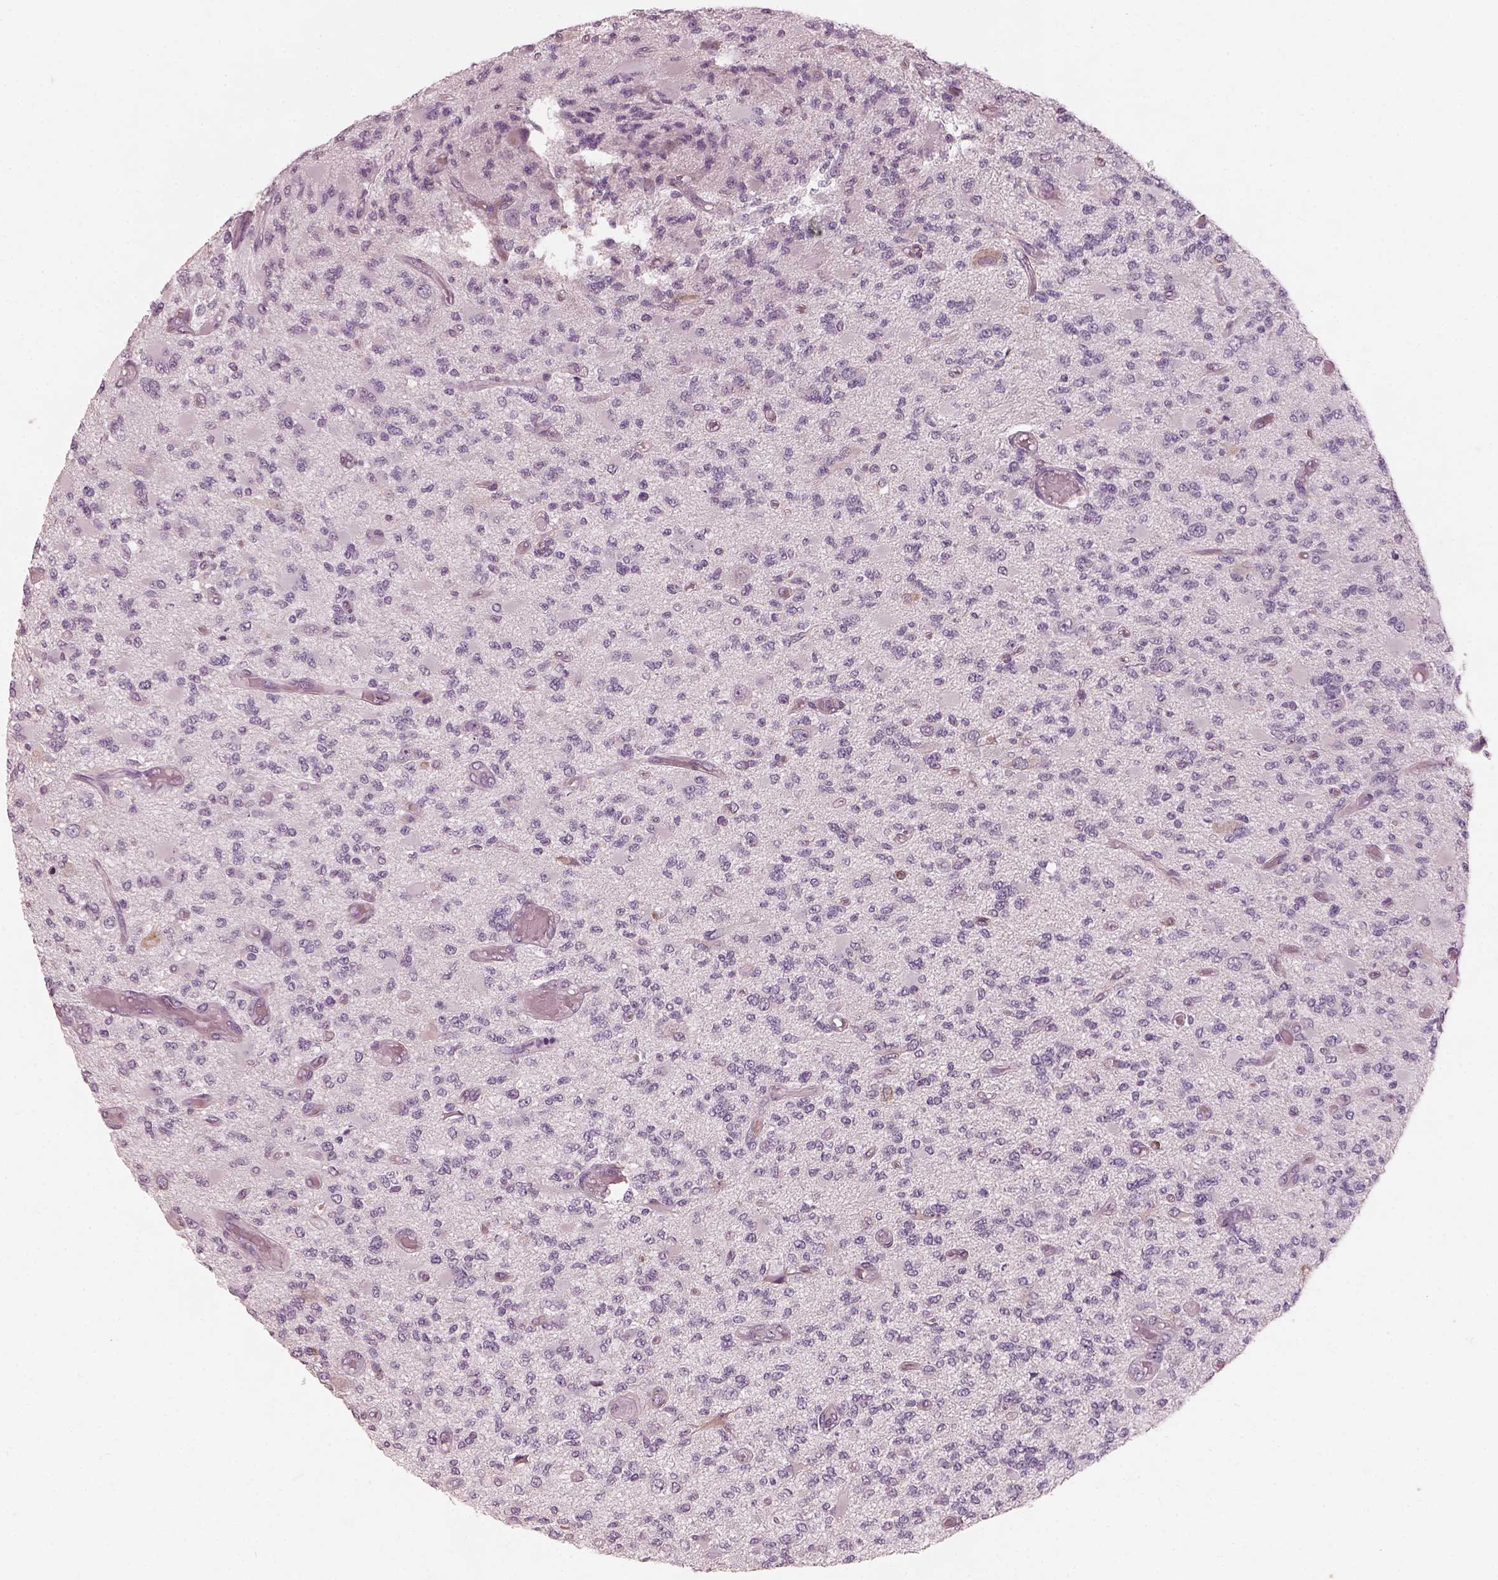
{"staining": {"intensity": "negative", "quantity": "none", "location": "none"}, "tissue": "glioma", "cell_type": "Tumor cells", "image_type": "cancer", "snomed": [{"axis": "morphology", "description": "Glioma, malignant, High grade"}, {"axis": "topography", "description": "Brain"}], "caption": "This is an IHC image of high-grade glioma (malignant). There is no expression in tumor cells.", "gene": "CDS1", "patient": {"sex": "female", "age": 63}}